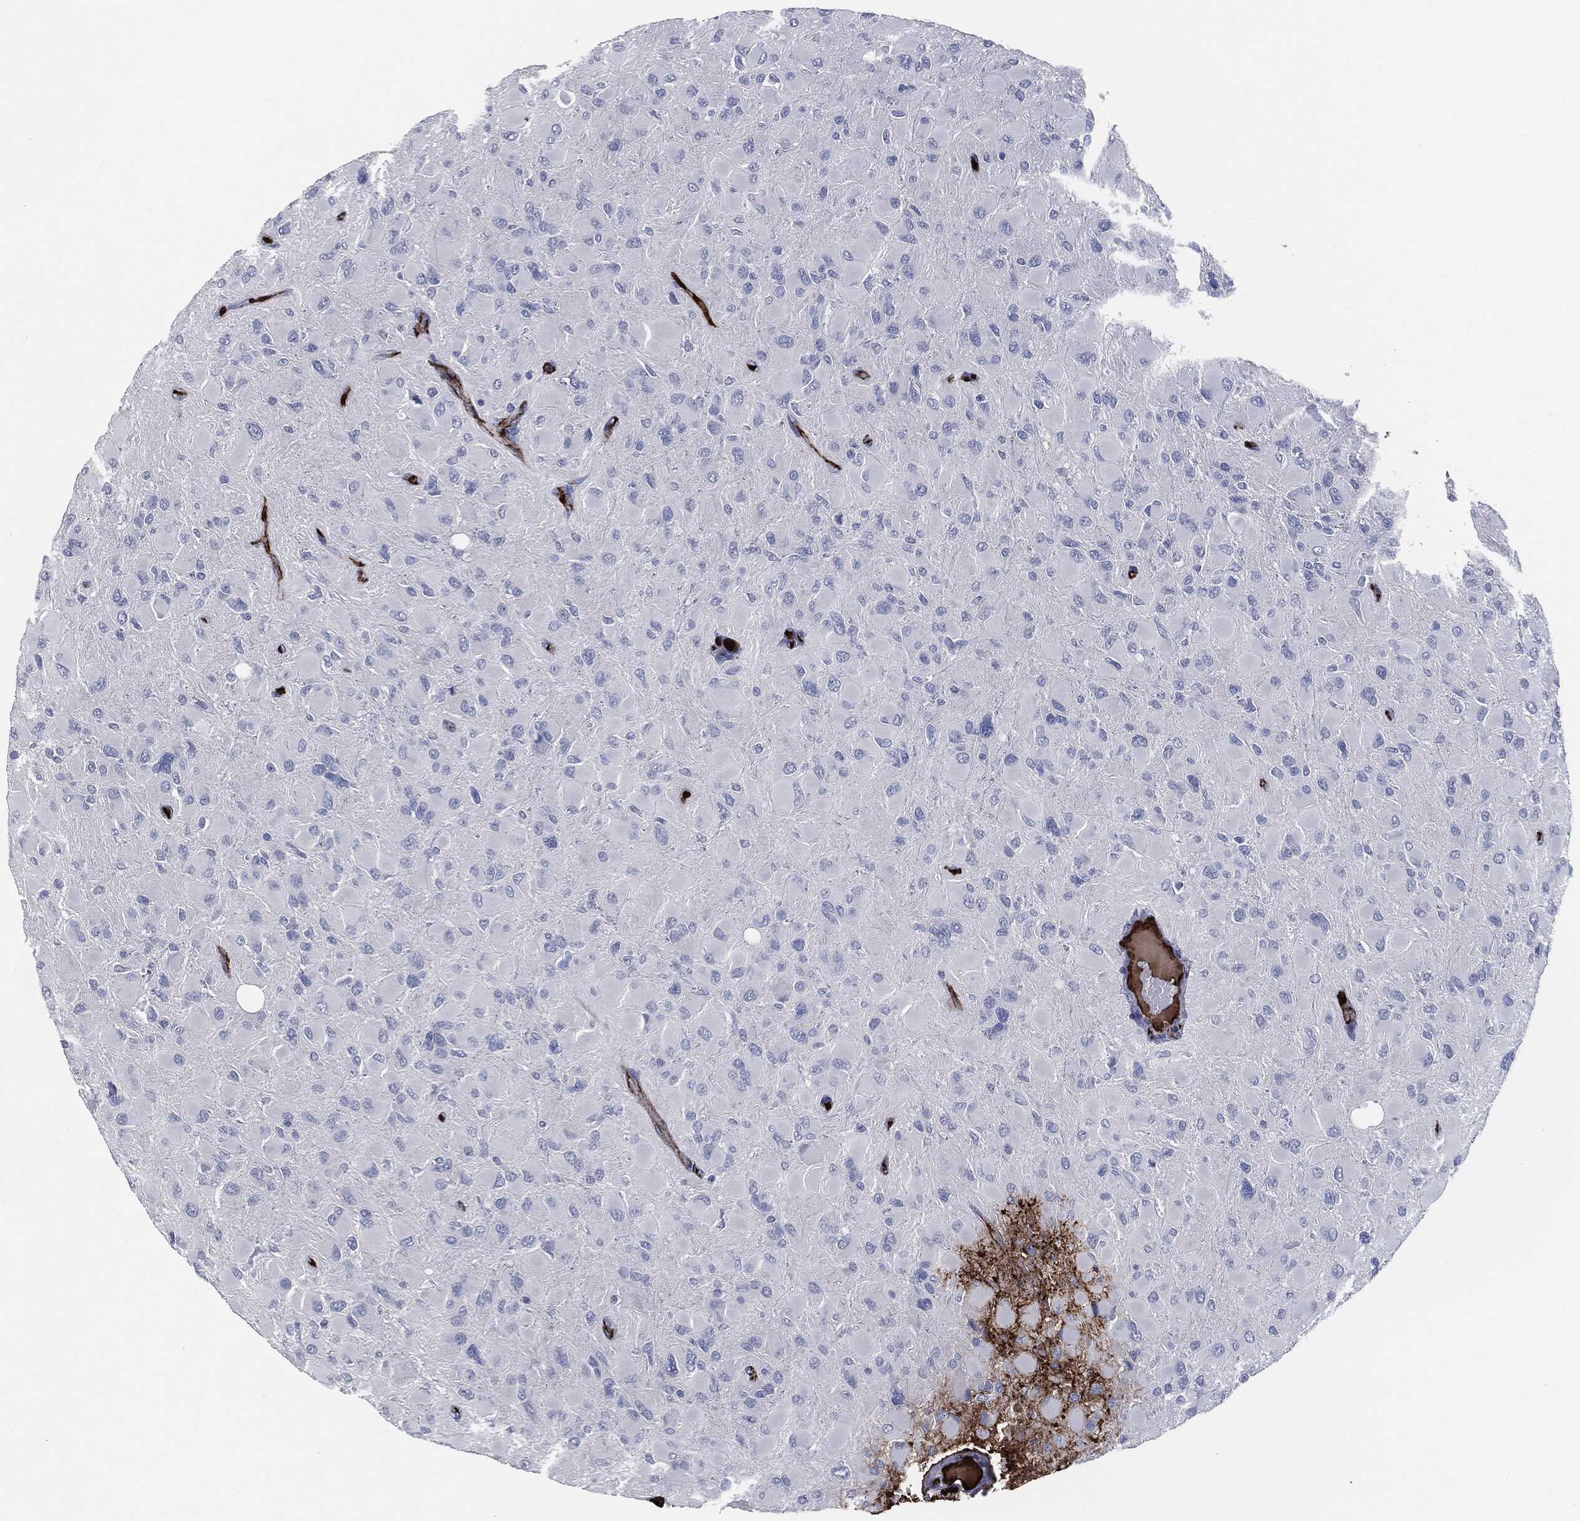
{"staining": {"intensity": "negative", "quantity": "none", "location": "none"}, "tissue": "glioma", "cell_type": "Tumor cells", "image_type": "cancer", "snomed": [{"axis": "morphology", "description": "Glioma, malignant, High grade"}, {"axis": "topography", "description": "Cerebral cortex"}], "caption": "This is an IHC micrograph of glioma. There is no staining in tumor cells.", "gene": "APOB", "patient": {"sex": "female", "age": 36}}